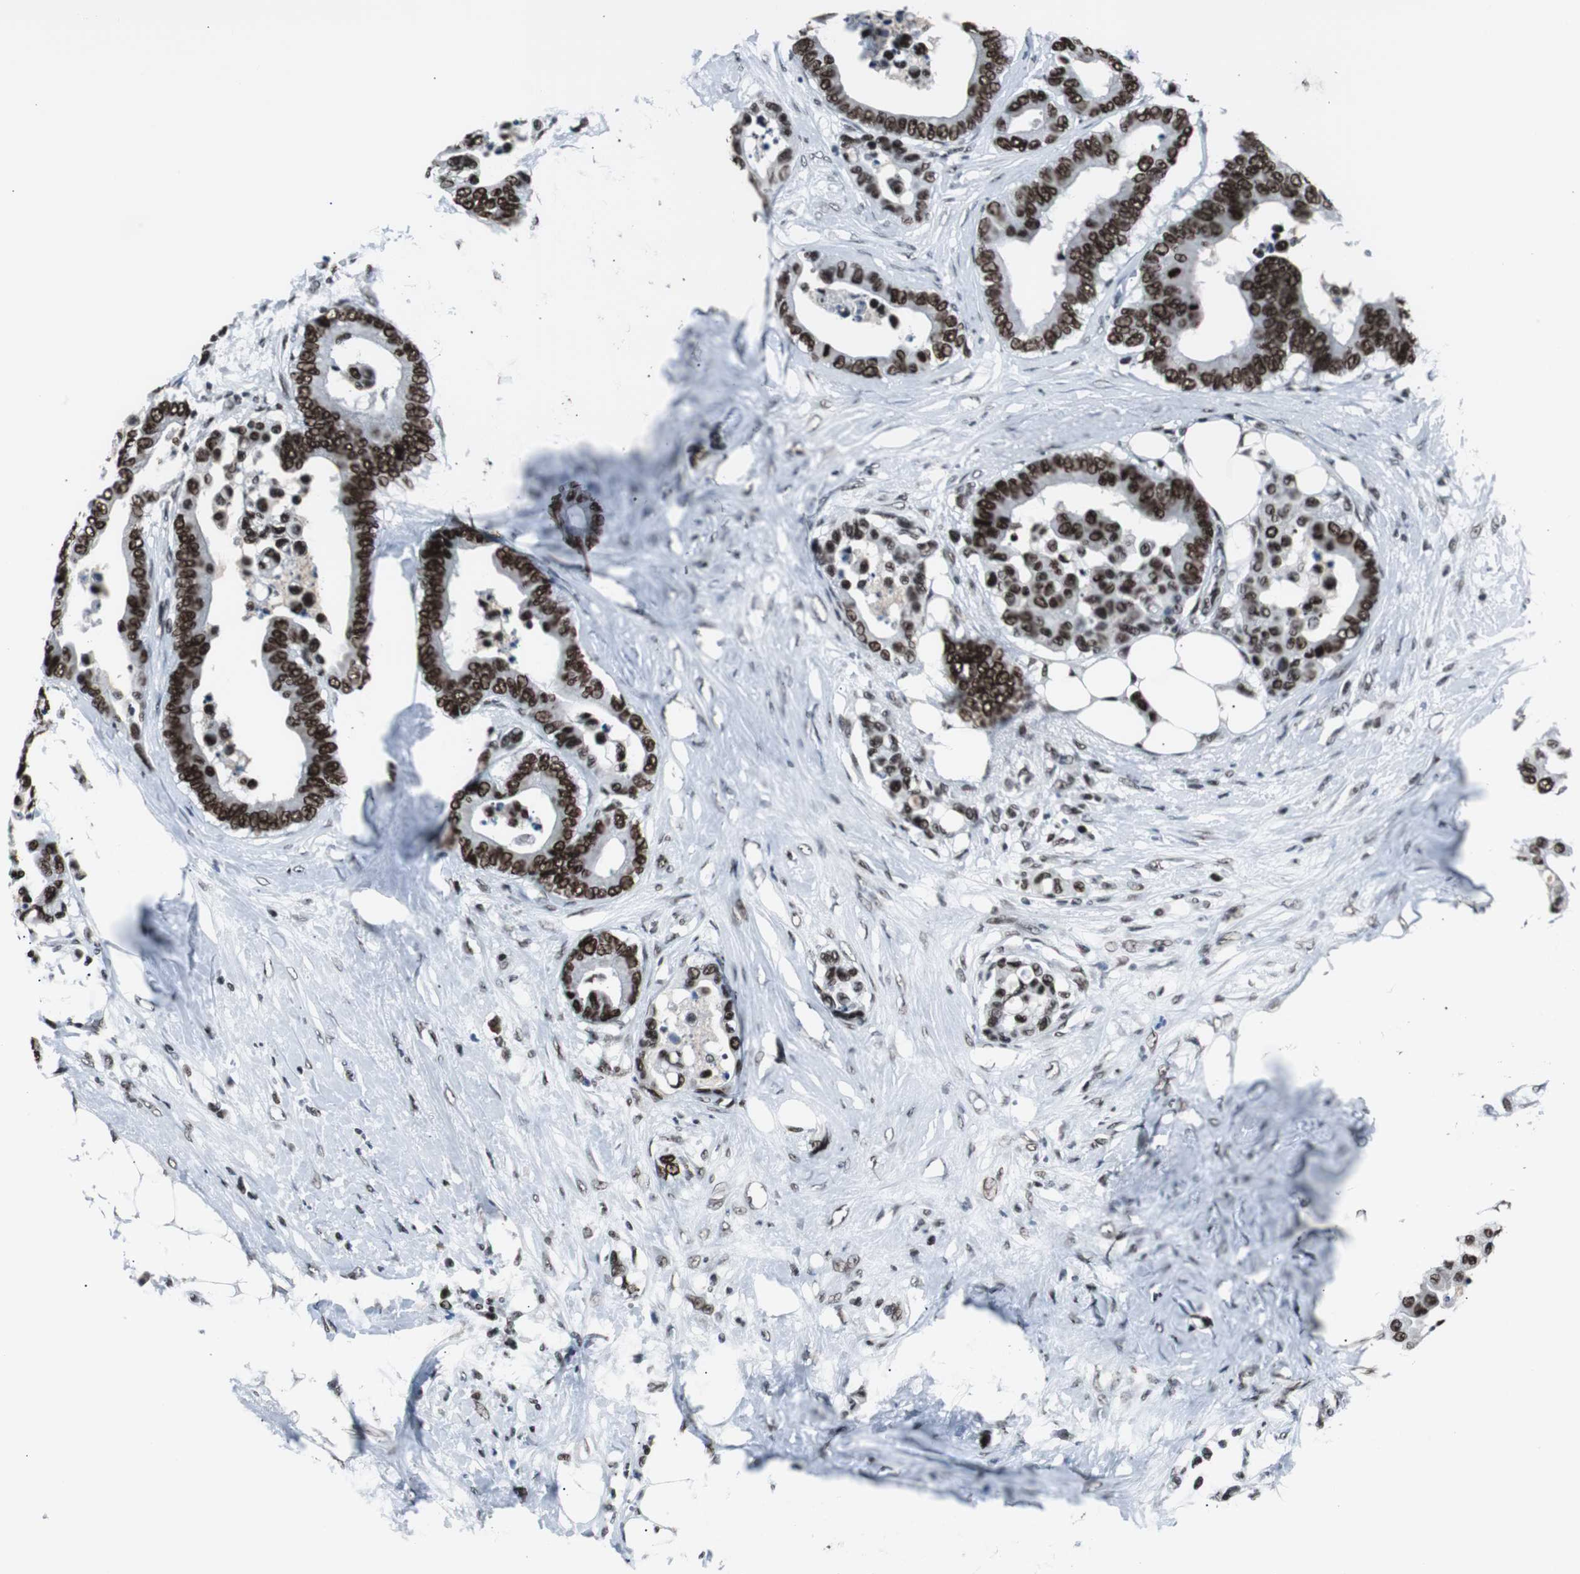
{"staining": {"intensity": "strong", "quantity": ">75%", "location": "nuclear"}, "tissue": "colorectal cancer", "cell_type": "Tumor cells", "image_type": "cancer", "snomed": [{"axis": "morphology", "description": "Adenocarcinoma, NOS"}, {"axis": "topography", "description": "Colon"}], "caption": "Immunohistochemistry micrograph of colorectal cancer (adenocarcinoma) stained for a protein (brown), which shows high levels of strong nuclear staining in approximately >75% of tumor cells.", "gene": "XRCC1", "patient": {"sex": "male", "age": 82}}